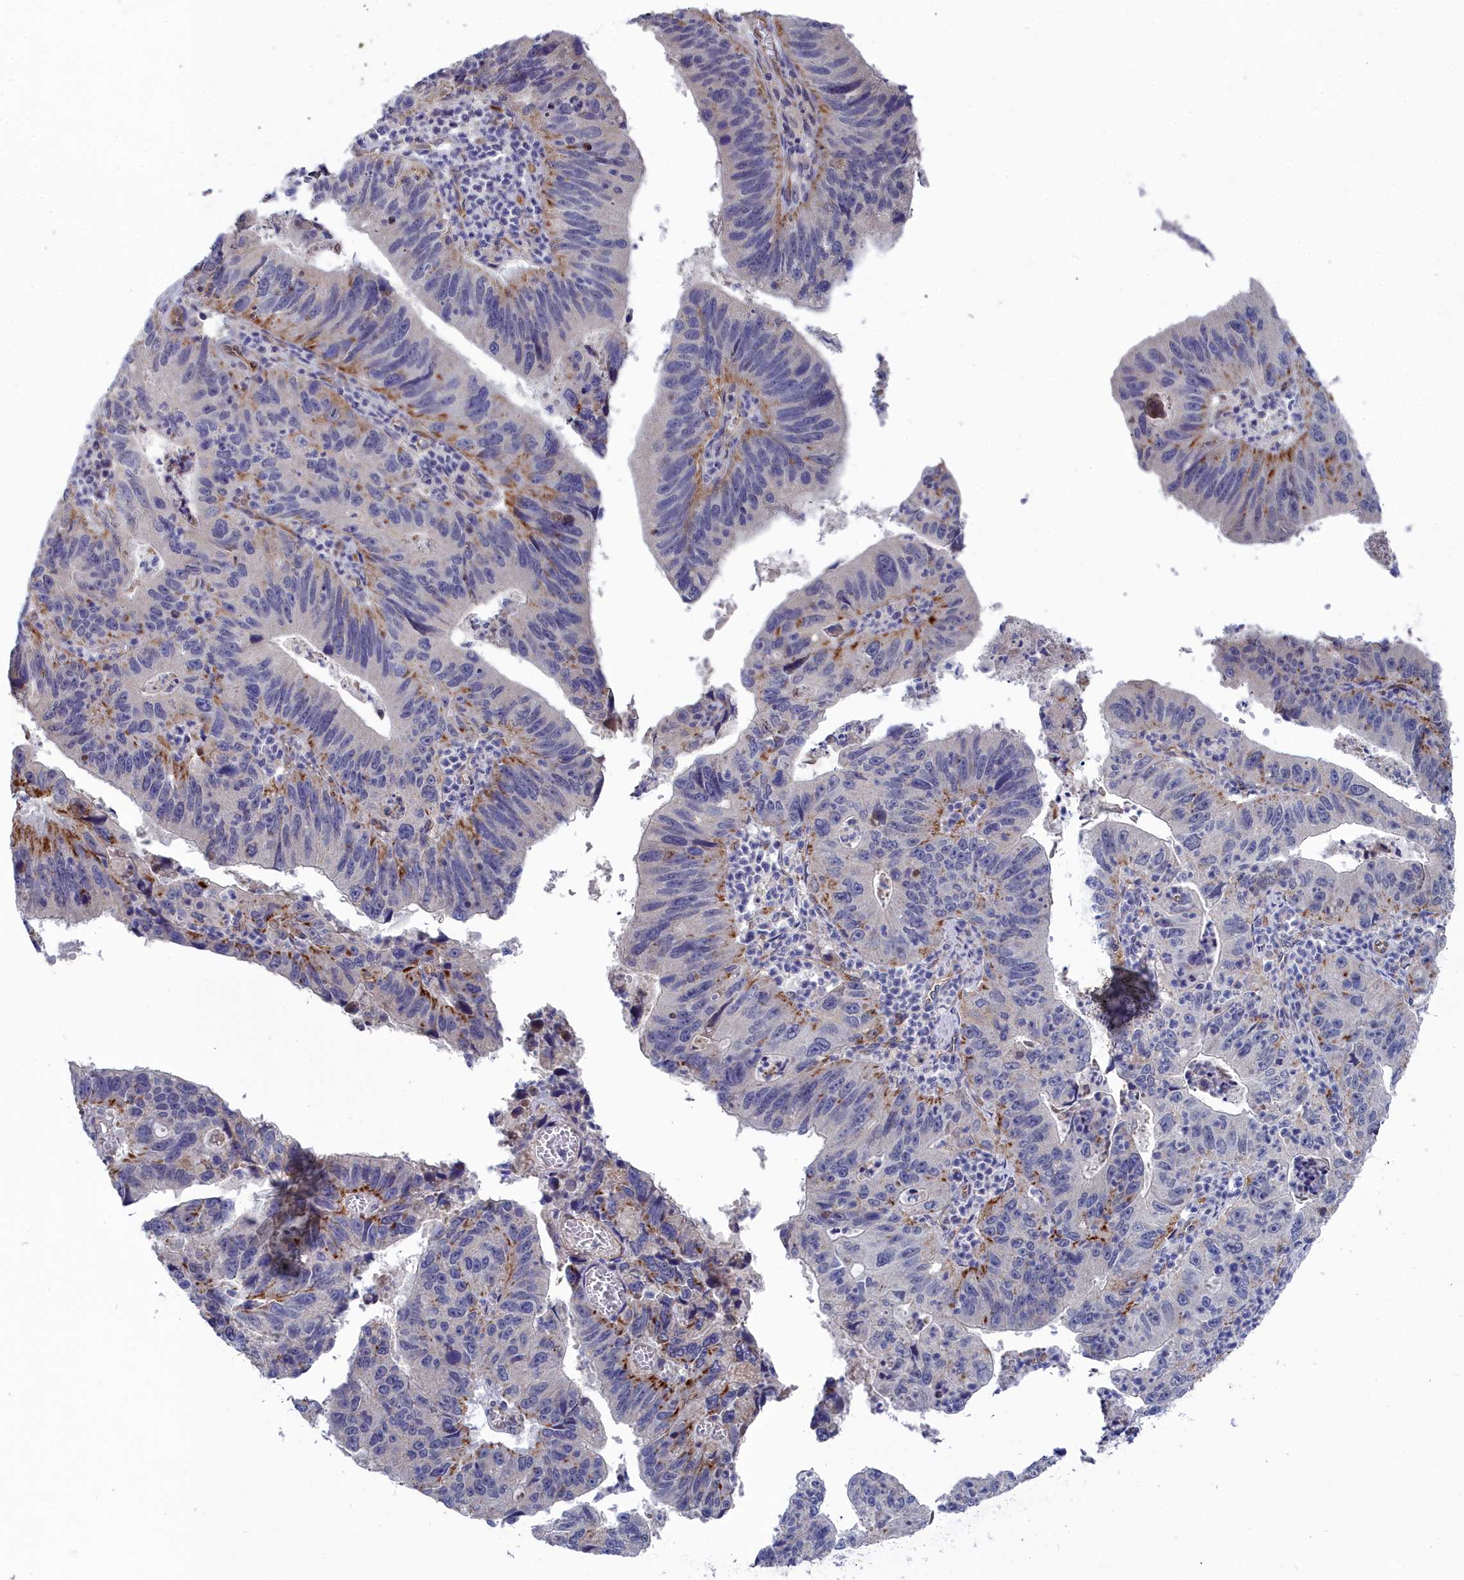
{"staining": {"intensity": "moderate", "quantity": "<25%", "location": "cytoplasmic/membranous"}, "tissue": "stomach cancer", "cell_type": "Tumor cells", "image_type": "cancer", "snomed": [{"axis": "morphology", "description": "Adenocarcinoma, NOS"}, {"axis": "topography", "description": "Stomach"}], "caption": "This is an image of immunohistochemistry (IHC) staining of stomach adenocarcinoma, which shows moderate positivity in the cytoplasmic/membranous of tumor cells.", "gene": "RDX", "patient": {"sex": "male", "age": 59}}